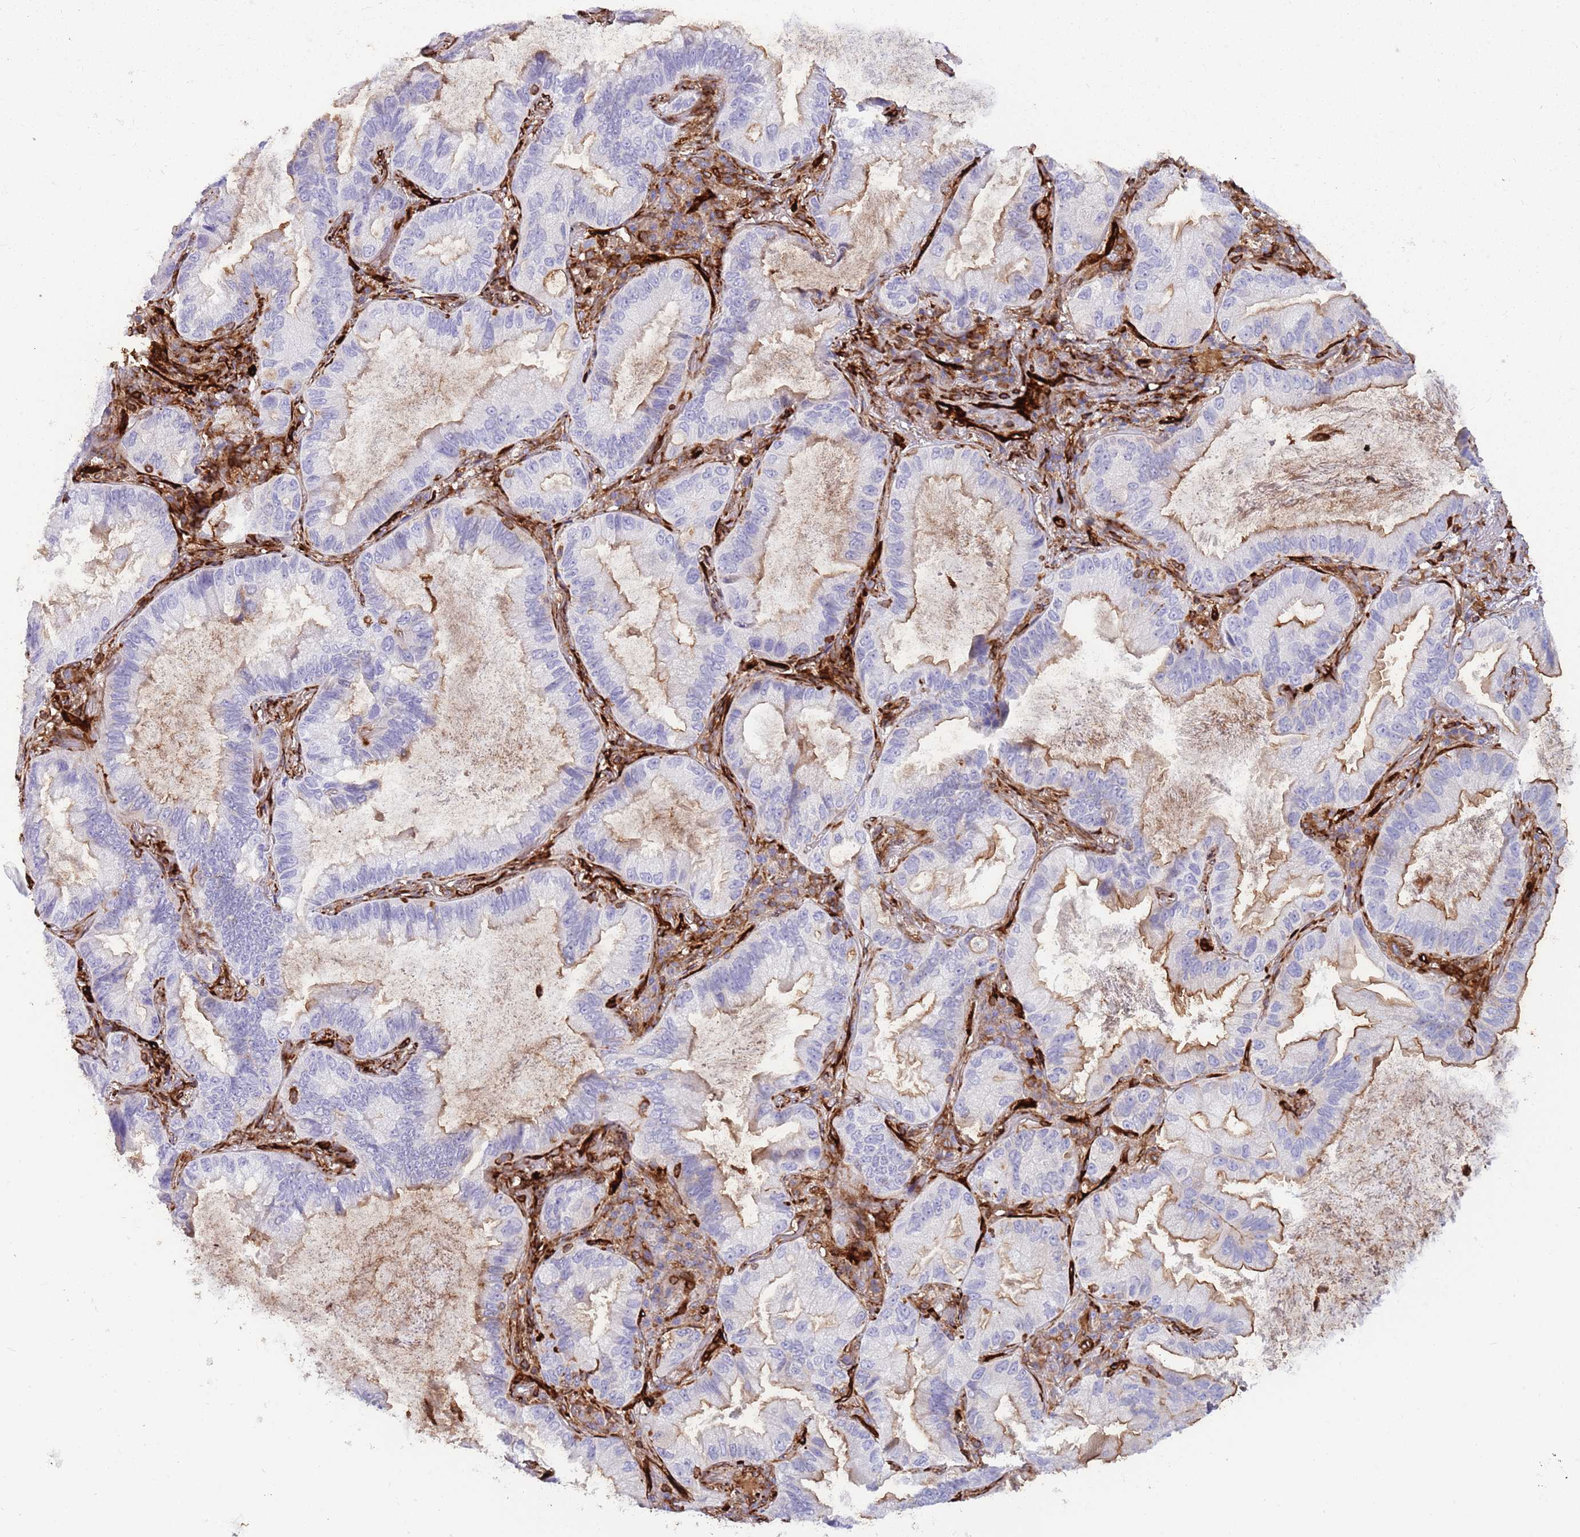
{"staining": {"intensity": "negative", "quantity": "none", "location": "none"}, "tissue": "lung cancer", "cell_type": "Tumor cells", "image_type": "cancer", "snomed": [{"axis": "morphology", "description": "Adenocarcinoma, NOS"}, {"axis": "topography", "description": "Lung"}], "caption": "Tumor cells are negative for protein expression in human adenocarcinoma (lung).", "gene": "KBTBD7", "patient": {"sex": "female", "age": 69}}